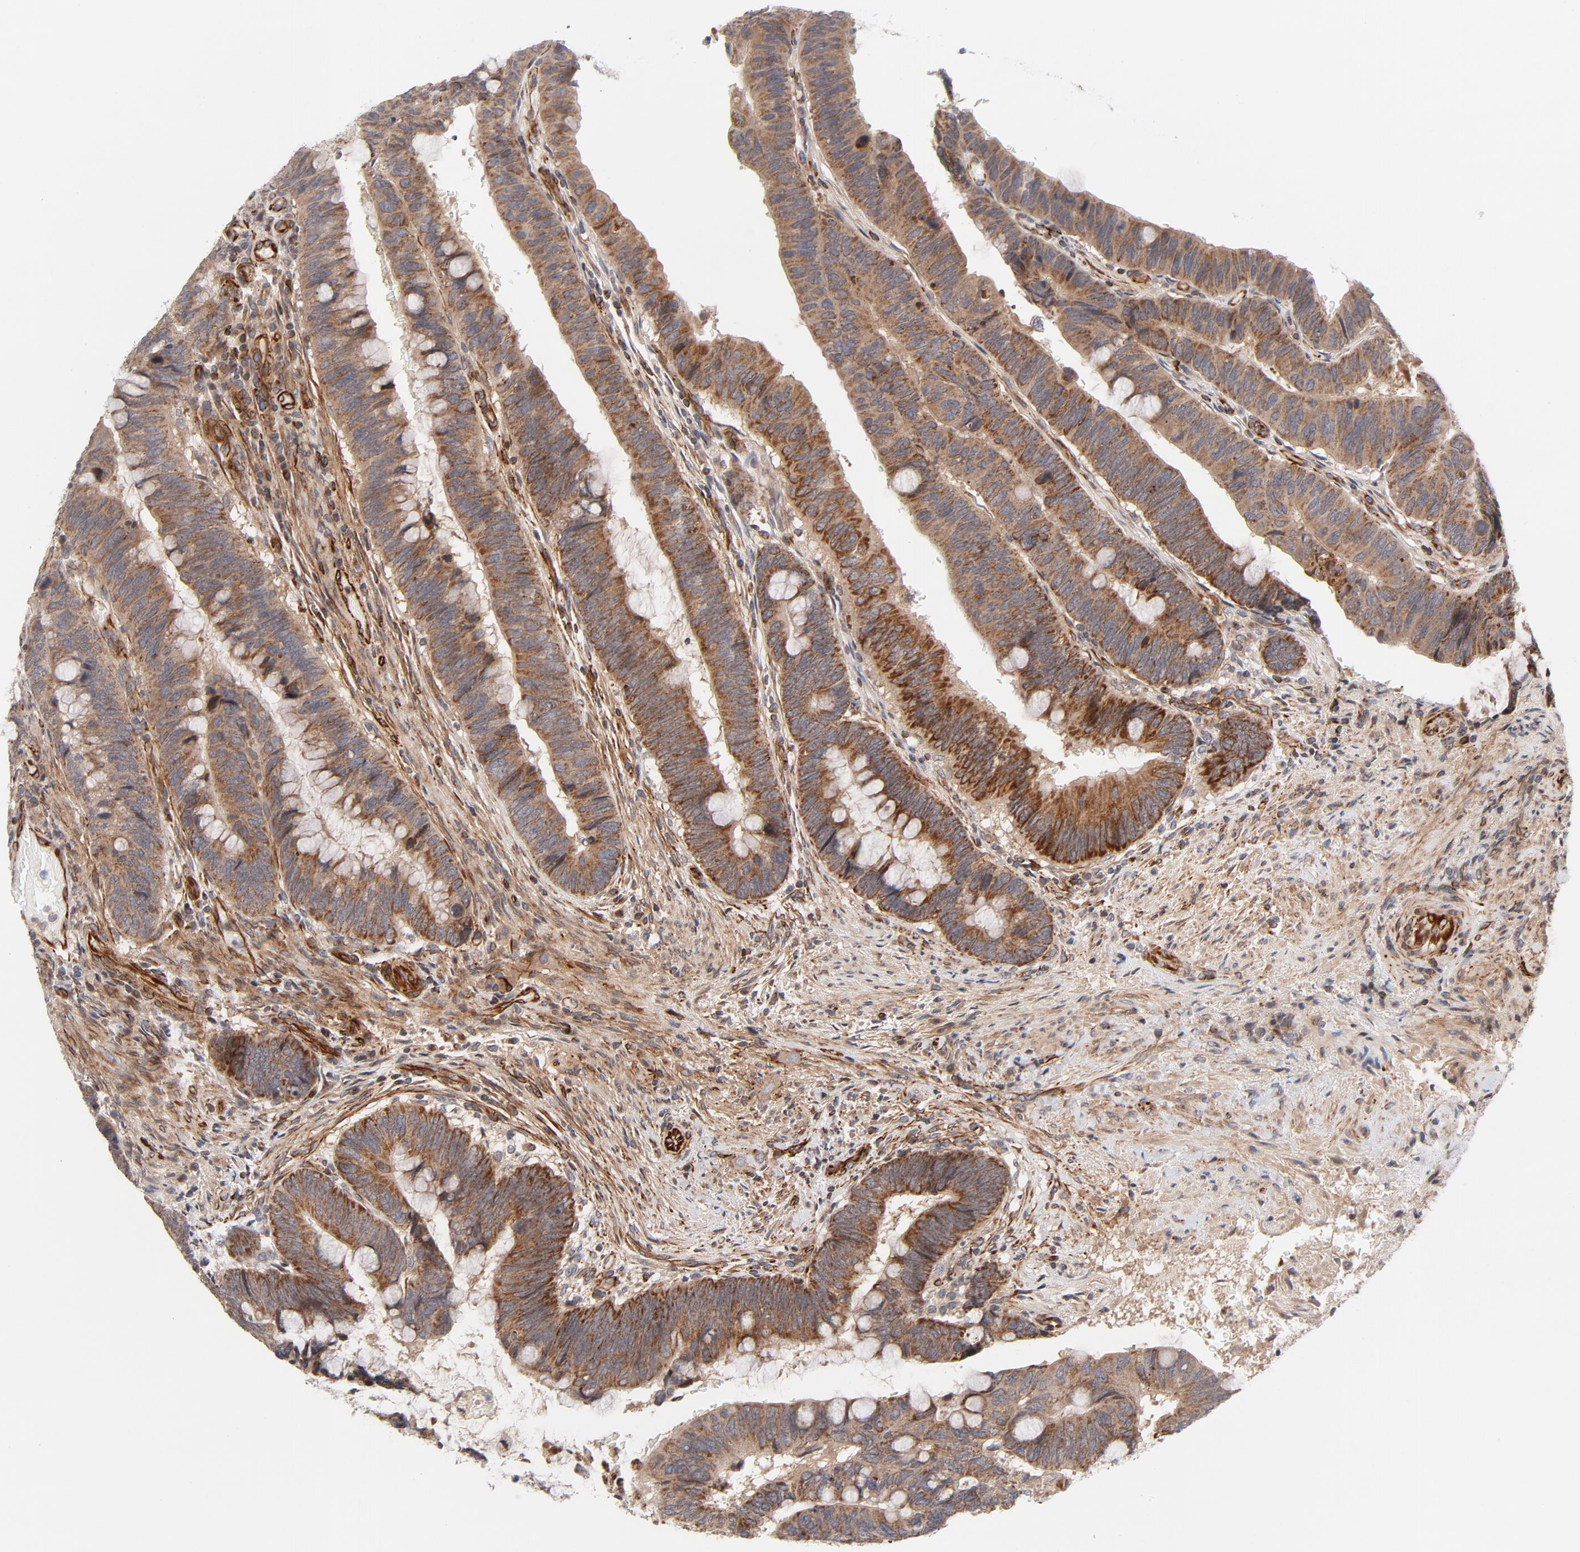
{"staining": {"intensity": "moderate", "quantity": ">75%", "location": "cytoplasmic/membranous"}, "tissue": "colorectal cancer", "cell_type": "Tumor cells", "image_type": "cancer", "snomed": [{"axis": "morphology", "description": "Normal tissue, NOS"}, {"axis": "morphology", "description": "Adenocarcinoma, NOS"}, {"axis": "topography", "description": "Rectum"}], "caption": "Immunohistochemical staining of colorectal cancer (adenocarcinoma) exhibits medium levels of moderate cytoplasmic/membranous staining in approximately >75% of tumor cells.", "gene": "DNAAF2", "patient": {"sex": "male", "age": 92}}